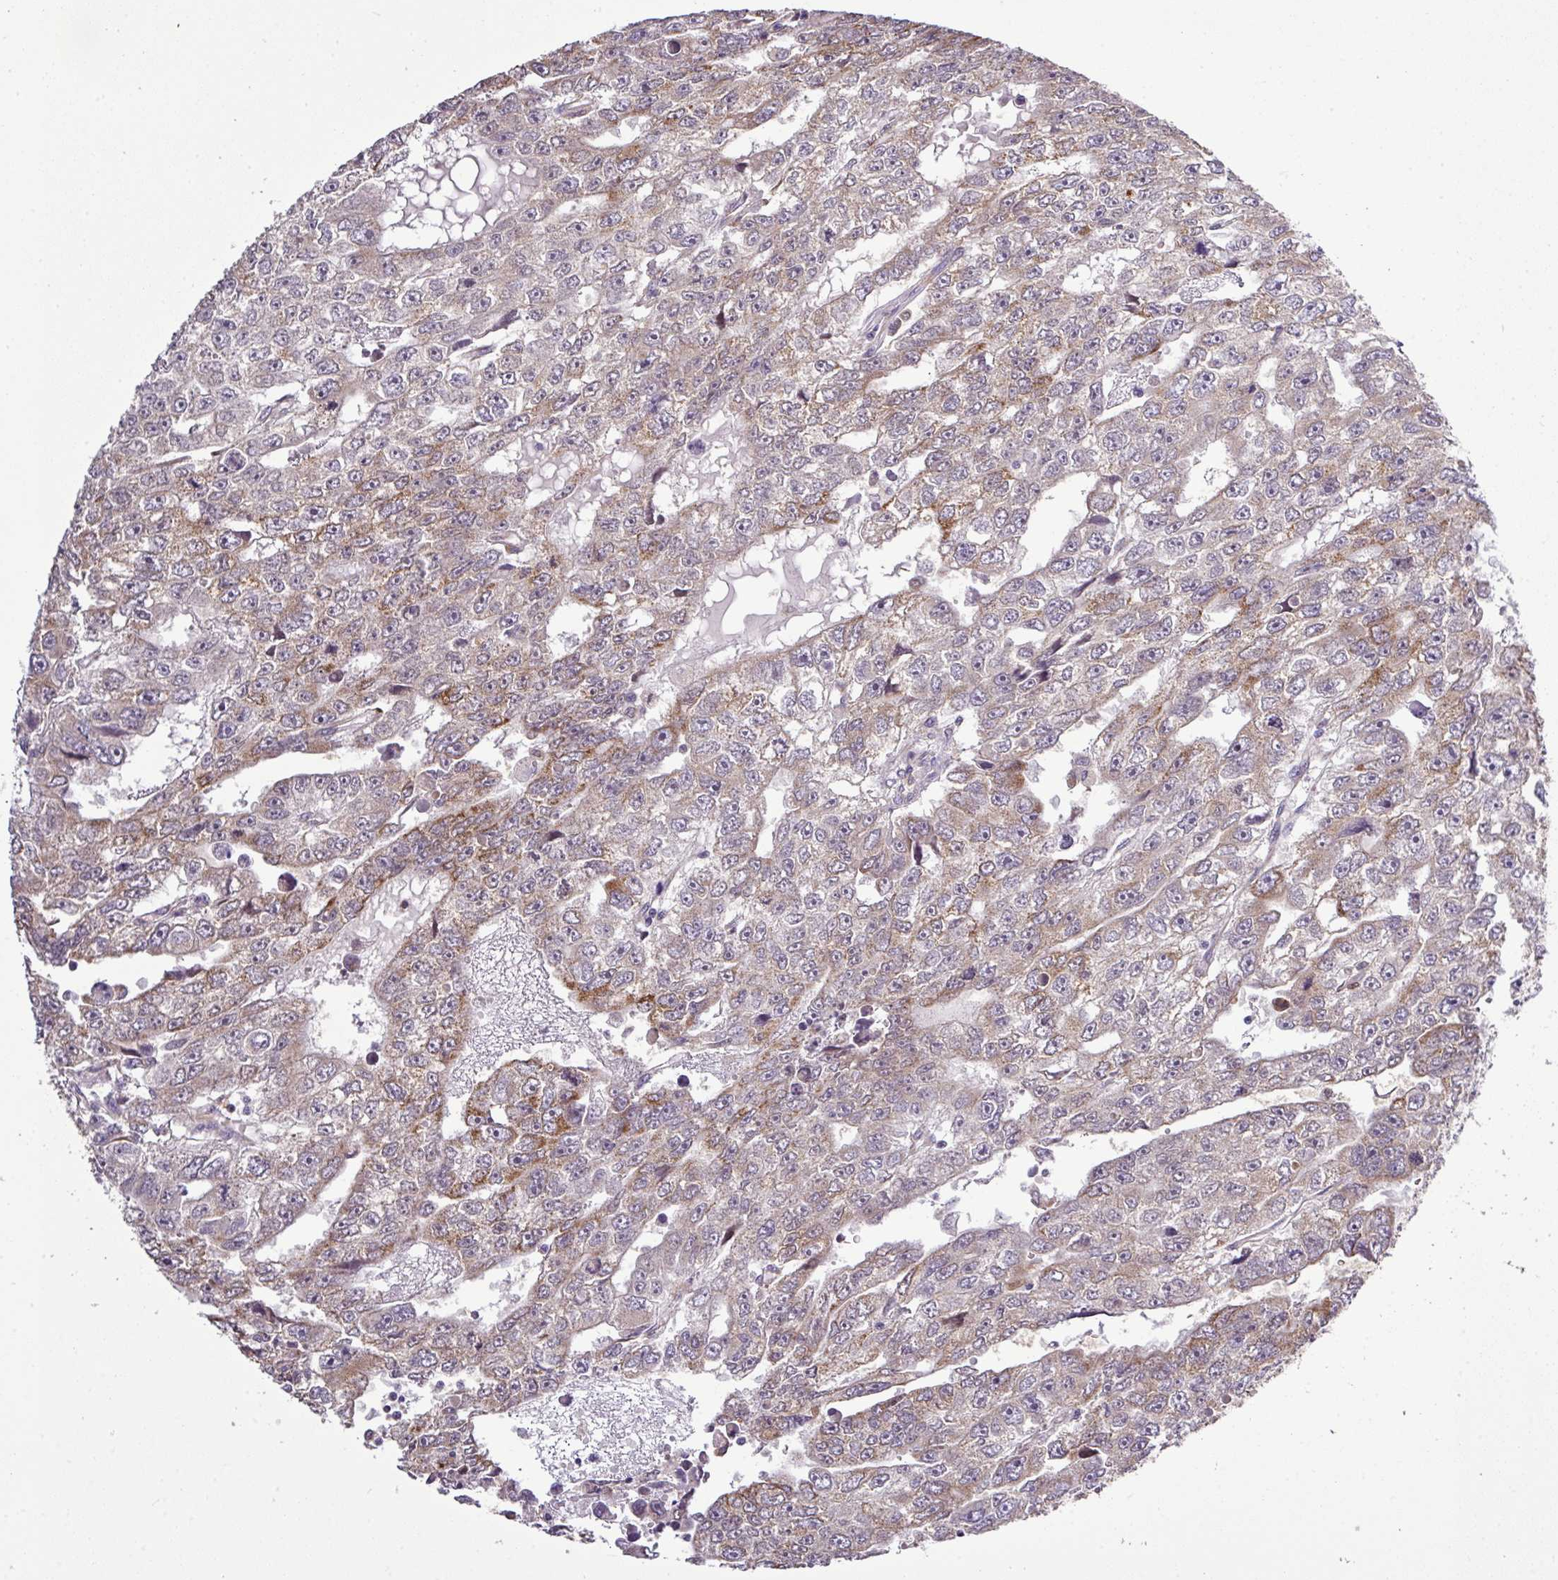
{"staining": {"intensity": "weak", "quantity": "25%-75%", "location": "cytoplasmic/membranous"}, "tissue": "testis cancer", "cell_type": "Tumor cells", "image_type": "cancer", "snomed": [{"axis": "morphology", "description": "Carcinoma, Embryonal, NOS"}, {"axis": "topography", "description": "Testis"}], "caption": "Immunohistochemistry photomicrograph of human testis embryonal carcinoma stained for a protein (brown), which demonstrates low levels of weak cytoplasmic/membranous expression in about 25%-75% of tumor cells.", "gene": "SMCO4", "patient": {"sex": "male", "age": 20}}